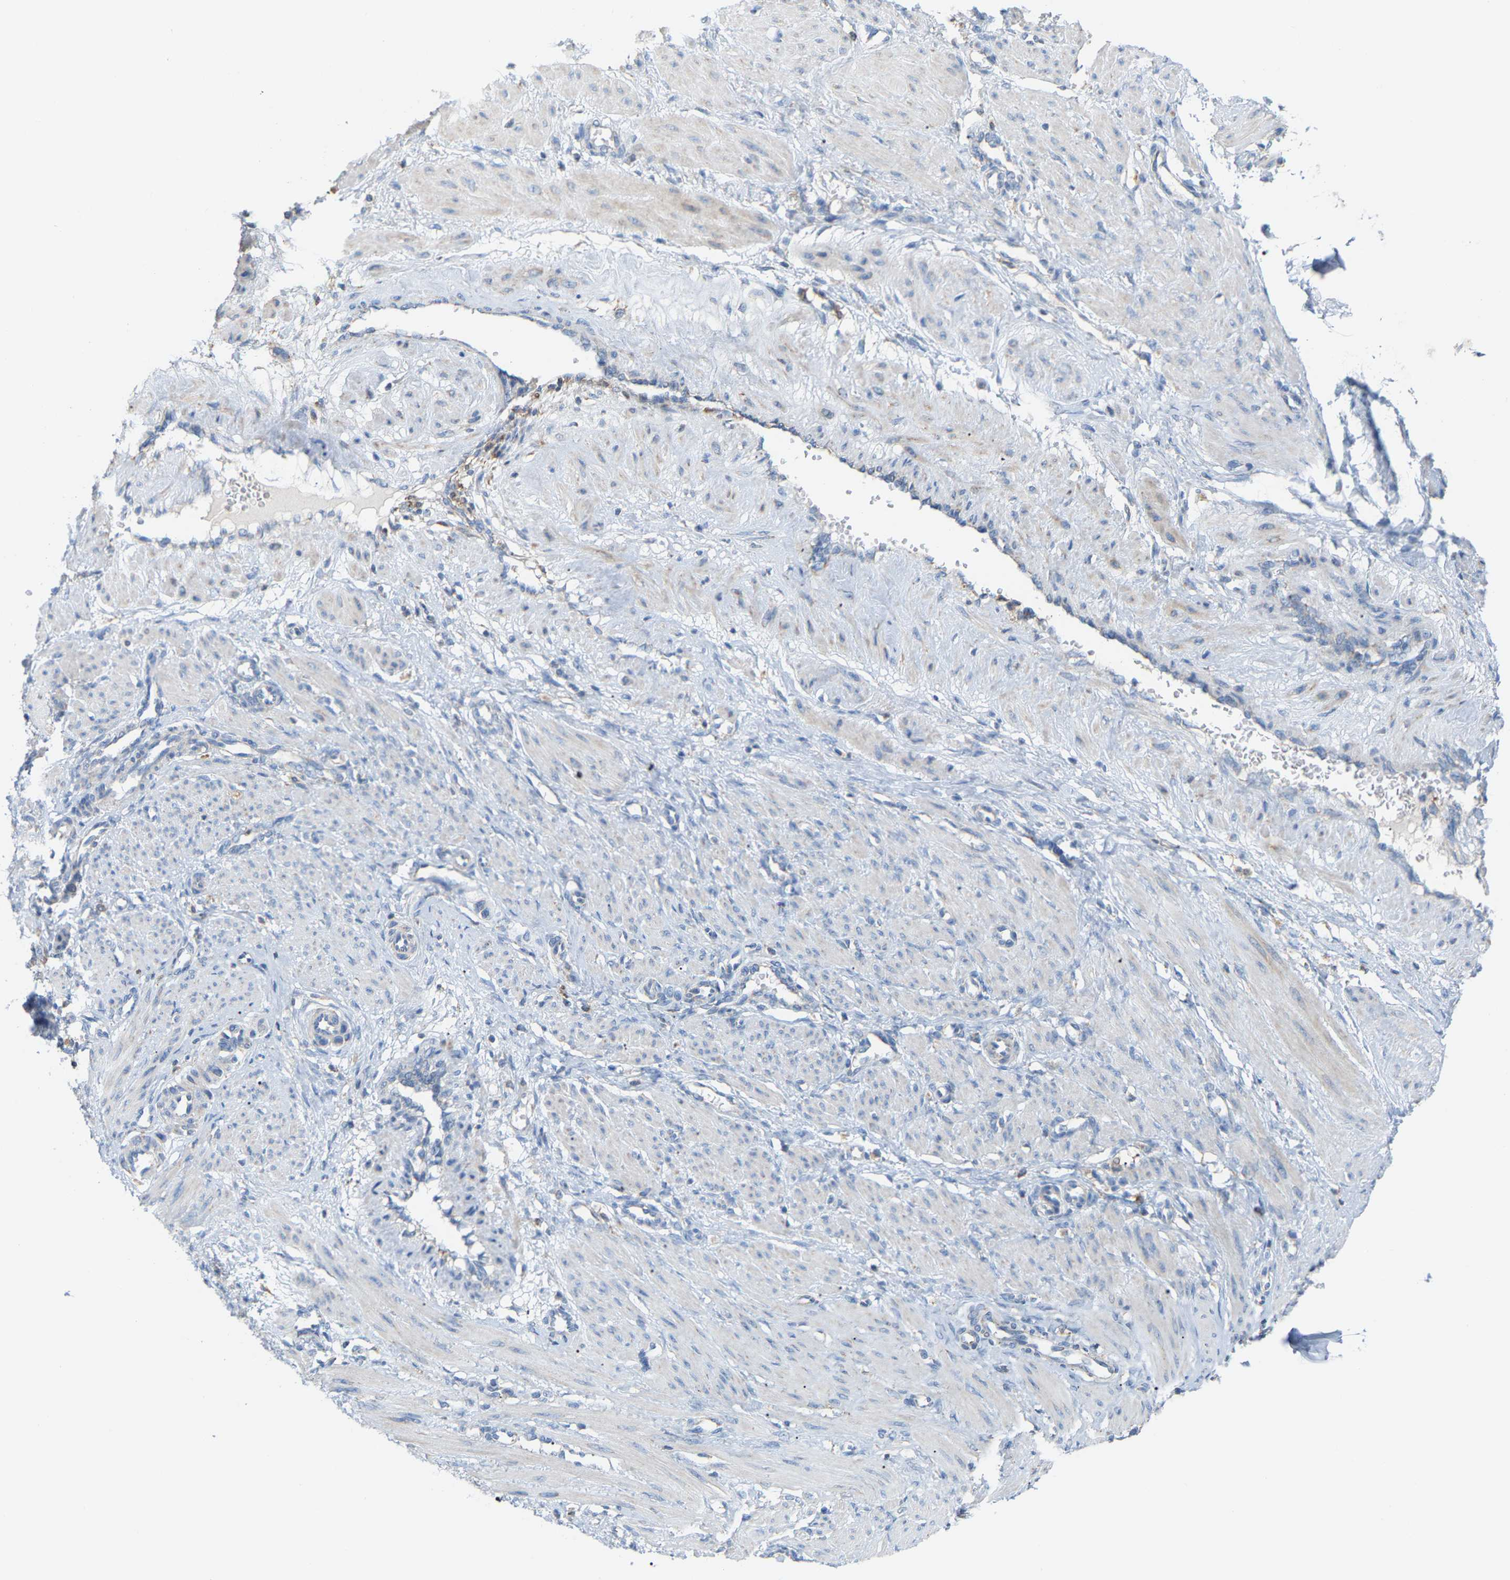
{"staining": {"intensity": "negative", "quantity": "none", "location": "none"}, "tissue": "smooth muscle", "cell_type": "Smooth muscle cells", "image_type": "normal", "snomed": [{"axis": "morphology", "description": "Normal tissue, NOS"}, {"axis": "topography", "description": "Endometrium"}], "caption": "This photomicrograph is of unremarkable smooth muscle stained with immunohistochemistry (IHC) to label a protein in brown with the nuclei are counter-stained blue. There is no positivity in smooth muscle cells.", "gene": "CROT", "patient": {"sex": "female", "age": 33}}